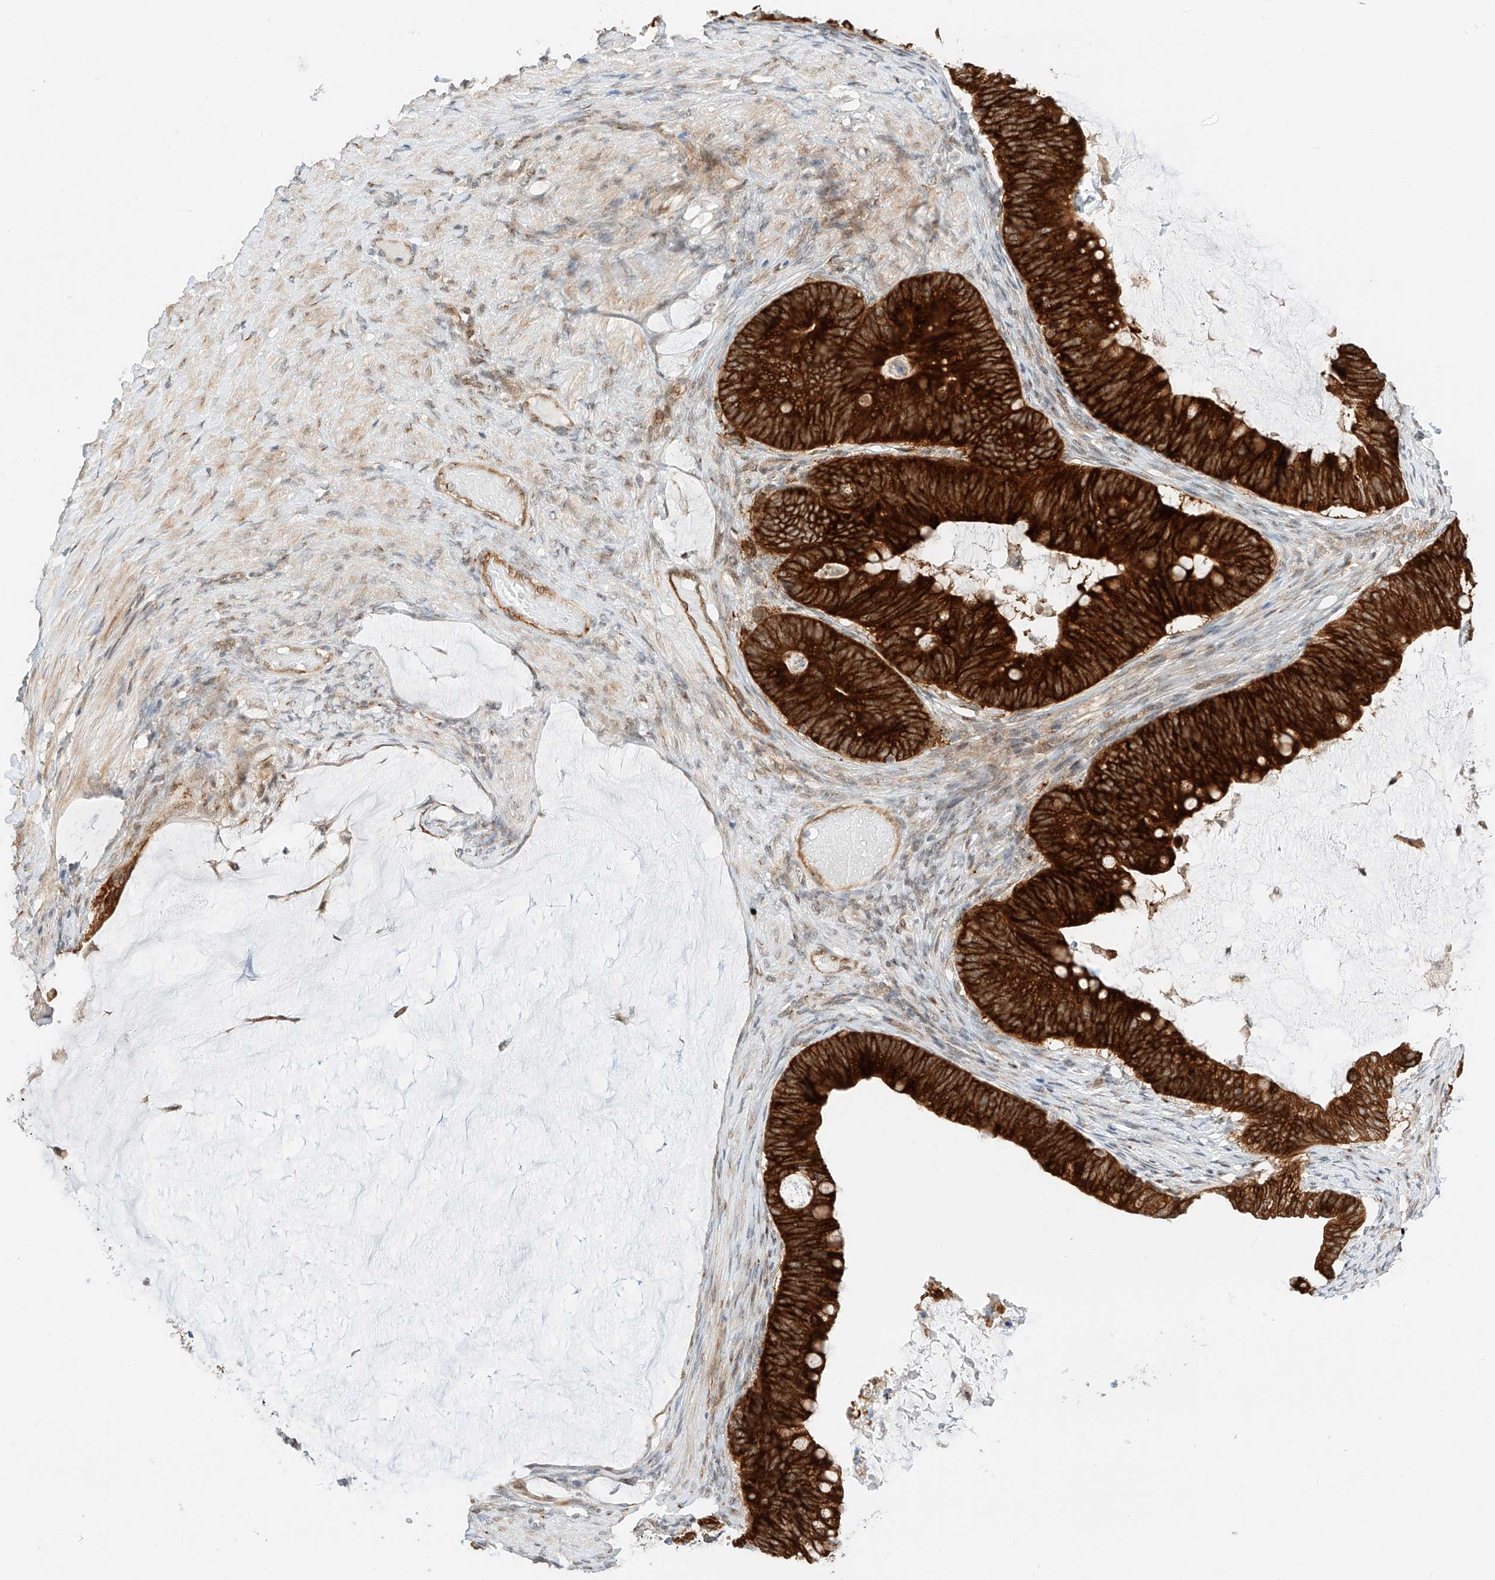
{"staining": {"intensity": "strong", "quantity": ">75%", "location": "cytoplasmic/membranous"}, "tissue": "ovarian cancer", "cell_type": "Tumor cells", "image_type": "cancer", "snomed": [{"axis": "morphology", "description": "Cystadenocarcinoma, mucinous, NOS"}, {"axis": "topography", "description": "Ovary"}], "caption": "Immunohistochemistry (DAB (3,3'-diaminobenzidine)) staining of ovarian cancer (mucinous cystadenocarcinoma) demonstrates strong cytoplasmic/membranous protein expression in approximately >75% of tumor cells.", "gene": "CARMIL1", "patient": {"sex": "female", "age": 61}}